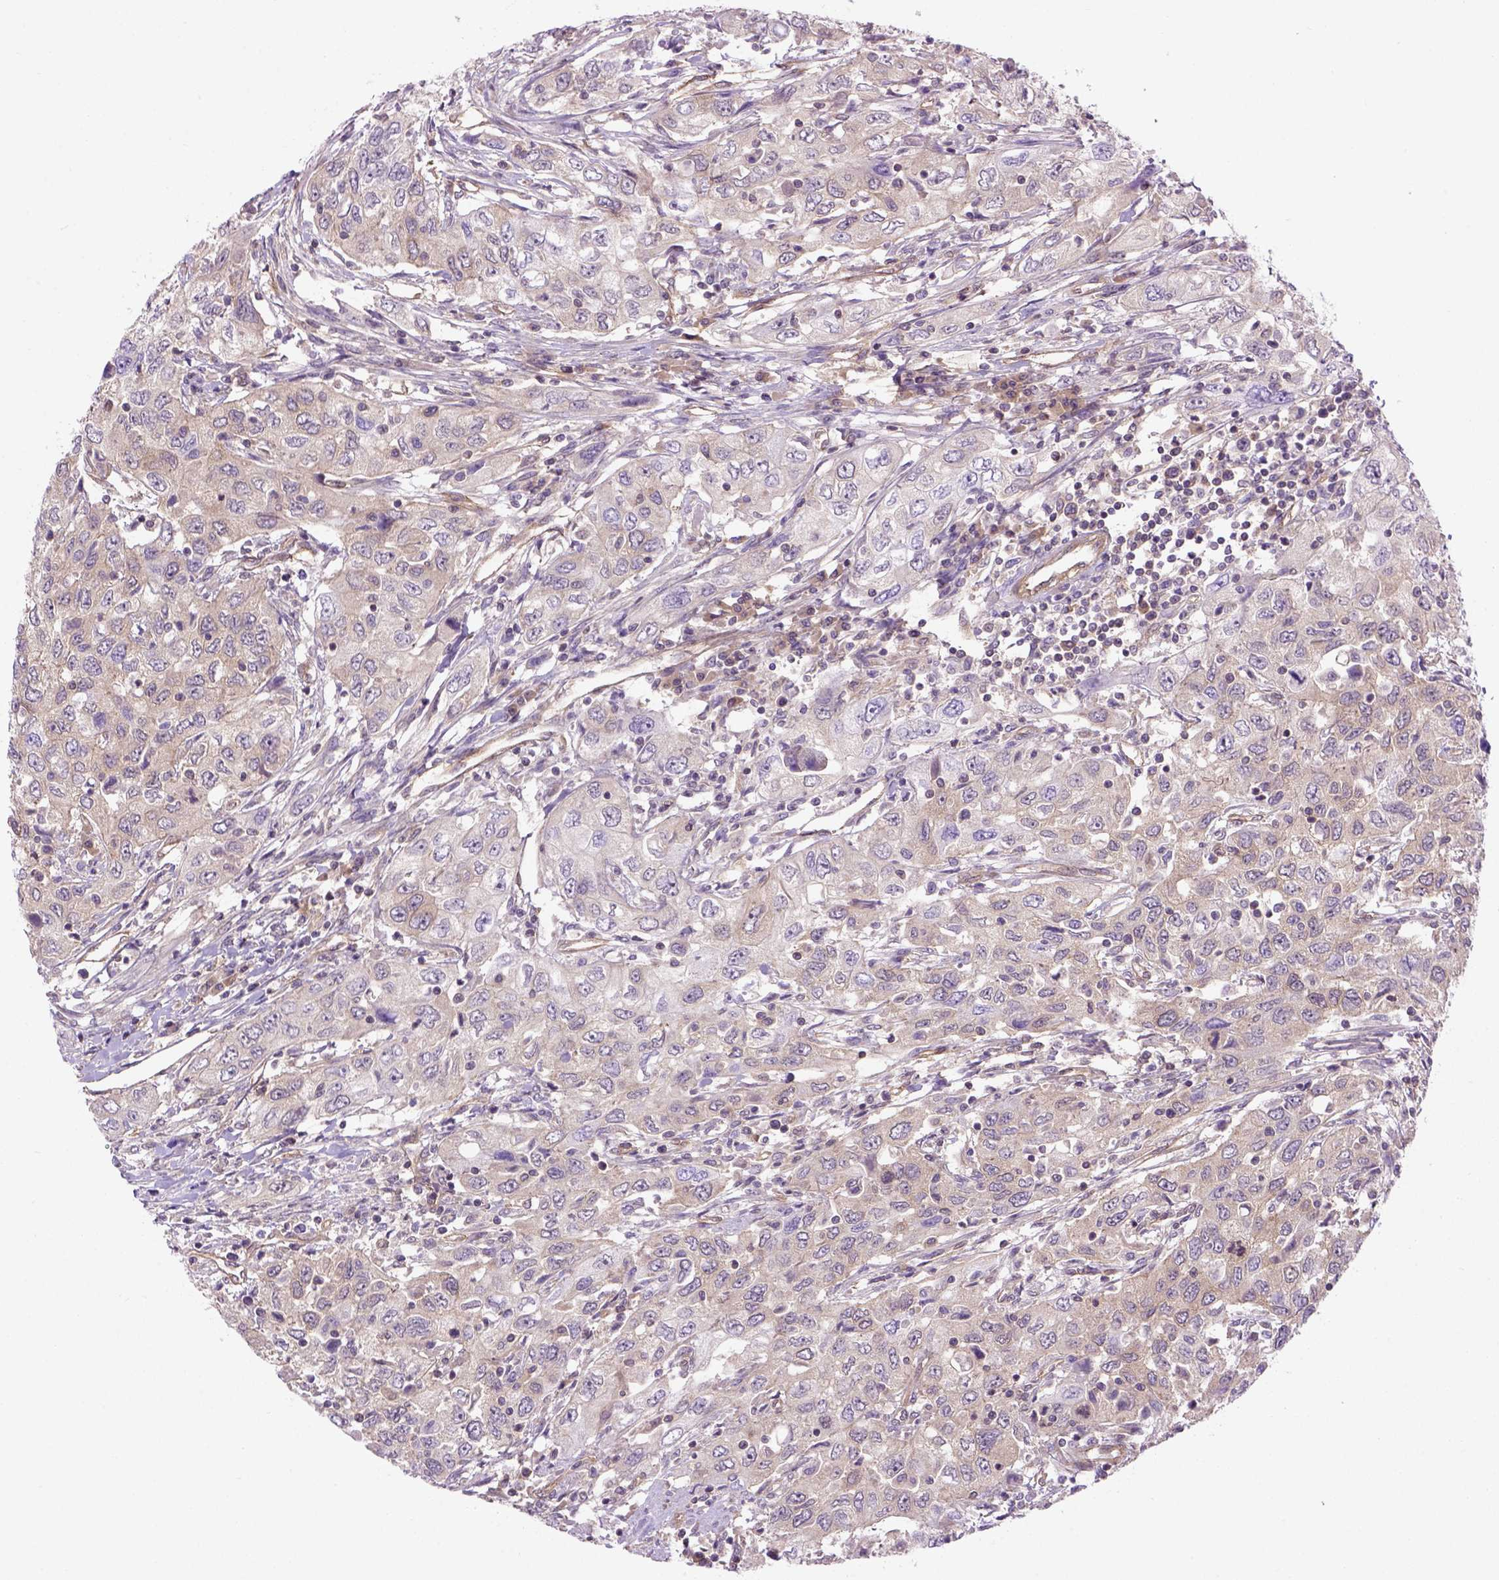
{"staining": {"intensity": "negative", "quantity": "none", "location": "none"}, "tissue": "urothelial cancer", "cell_type": "Tumor cells", "image_type": "cancer", "snomed": [{"axis": "morphology", "description": "Urothelial carcinoma, High grade"}, {"axis": "topography", "description": "Urinary bladder"}], "caption": "IHC of urothelial cancer exhibits no staining in tumor cells. (Immunohistochemistry (ihc), brightfield microscopy, high magnification).", "gene": "CASKIN2", "patient": {"sex": "male", "age": 76}}